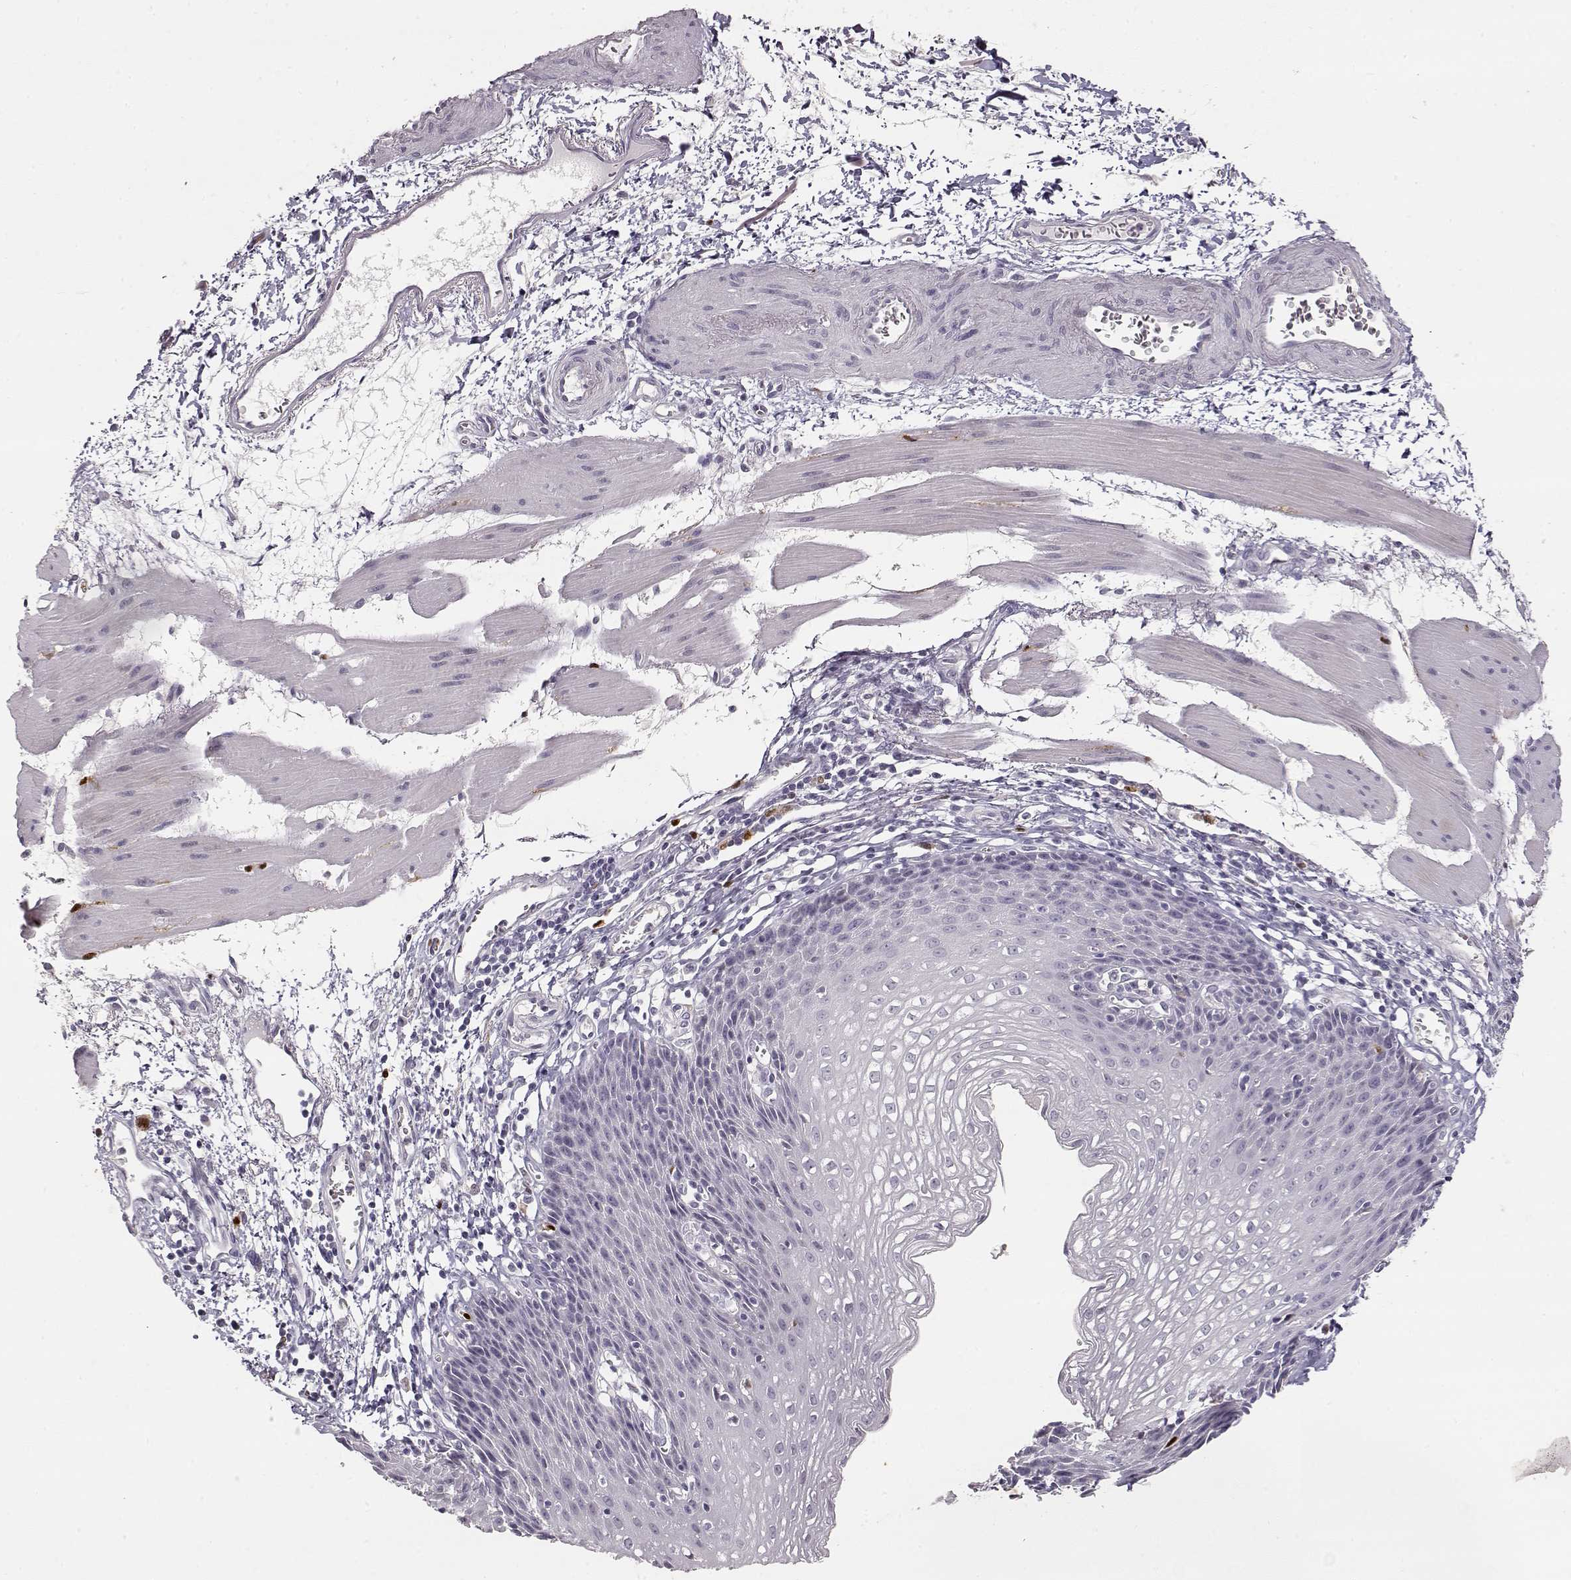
{"staining": {"intensity": "negative", "quantity": "none", "location": "none"}, "tissue": "esophagus", "cell_type": "Squamous epithelial cells", "image_type": "normal", "snomed": [{"axis": "morphology", "description": "Normal tissue, NOS"}, {"axis": "topography", "description": "Esophagus"}], "caption": "Immunohistochemistry (IHC) of normal esophagus reveals no positivity in squamous epithelial cells. (Brightfield microscopy of DAB immunohistochemistry (IHC) at high magnification).", "gene": "S100B", "patient": {"sex": "female", "age": 64}}